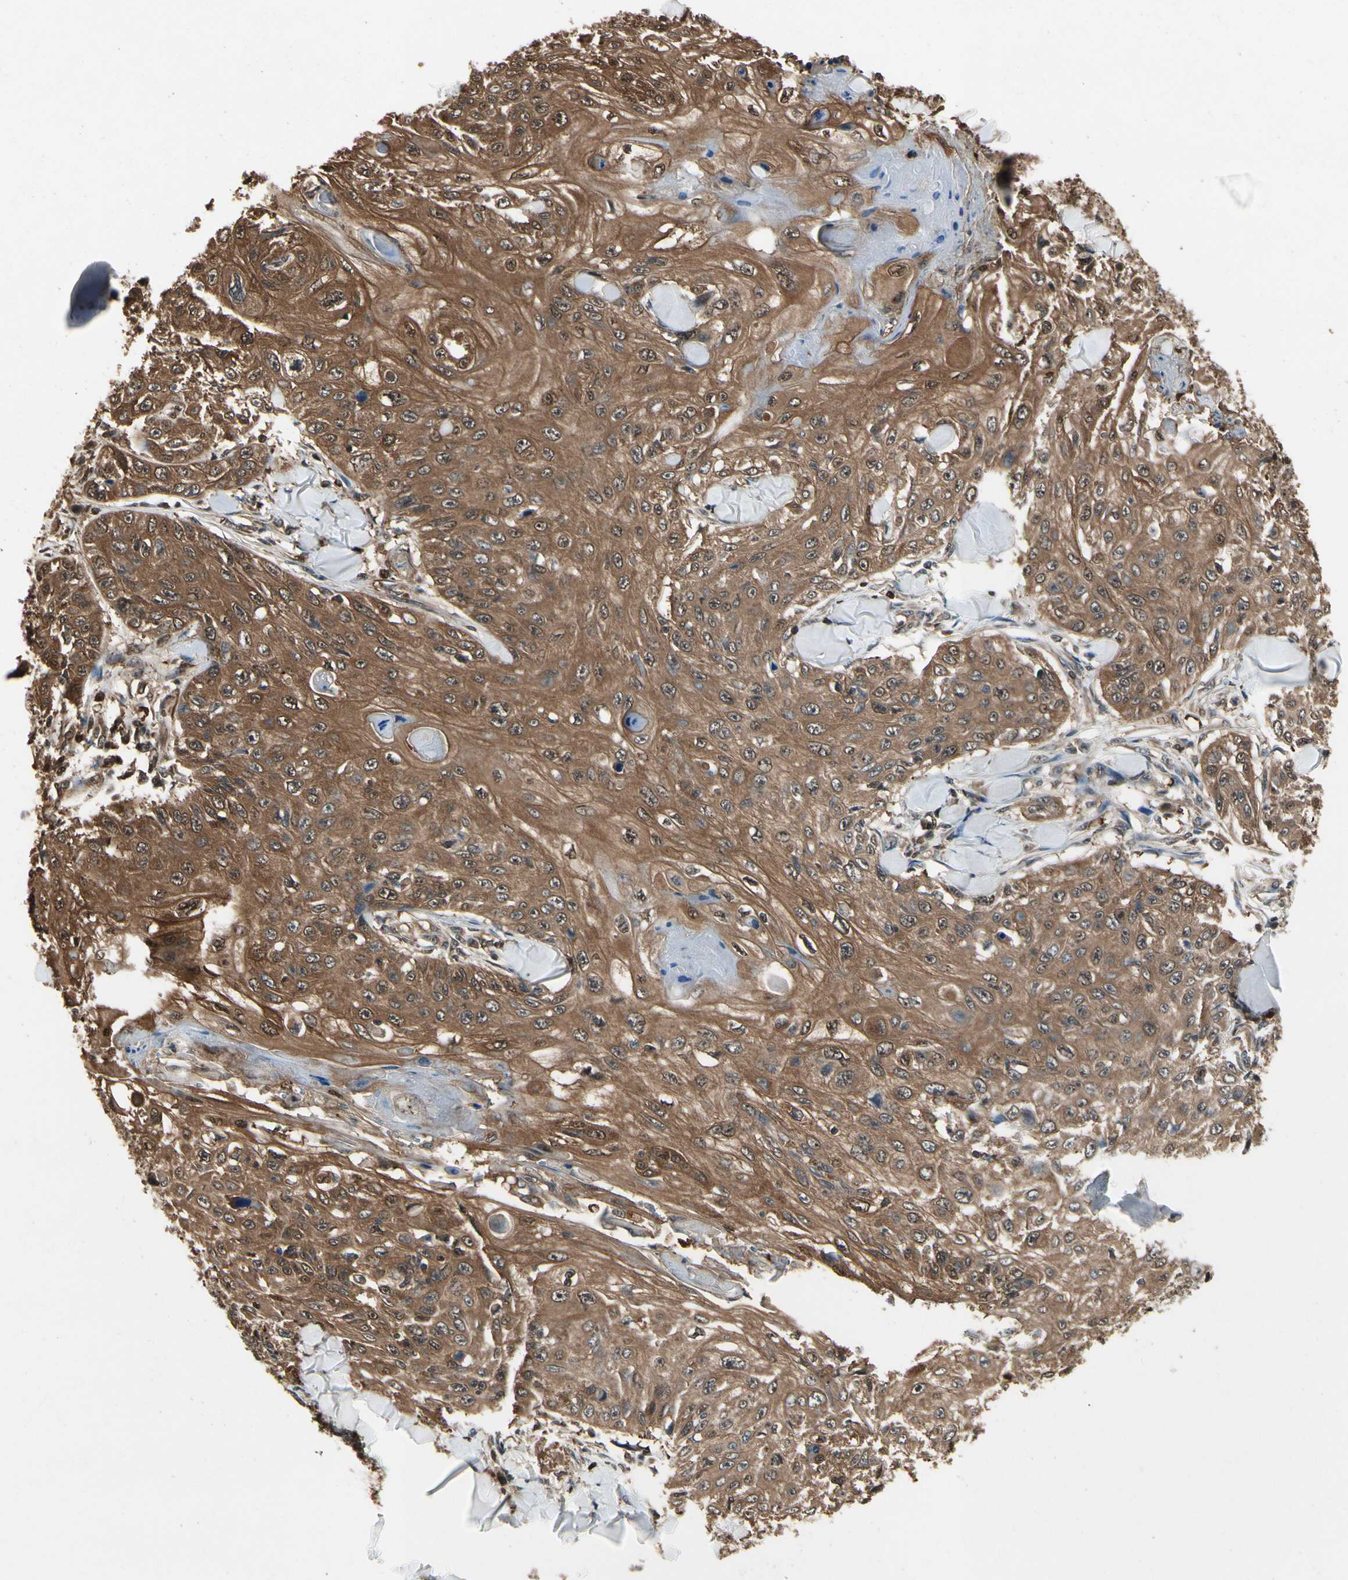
{"staining": {"intensity": "moderate", "quantity": ">75%", "location": "cytoplasmic/membranous"}, "tissue": "skin cancer", "cell_type": "Tumor cells", "image_type": "cancer", "snomed": [{"axis": "morphology", "description": "Squamous cell carcinoma, NOS"}, {"axis": "topography", "description": "Skin"}], "caption": "IHC staining of squamous cell carcinoma (skin), which displays medium levels of moderate cytoplasmic/membranous expression in approximately >75% of tumor cells indicating moderate cytoplasmic/membranous protein staining. The staining was performed using DAB (3,3'-diaminobenzidine) (brown) for protein detection and nuclei were counterstained in hematoxylin (blue).", "gene": "YWHAQ", "patient": {"sex": "male", "age": 86}}